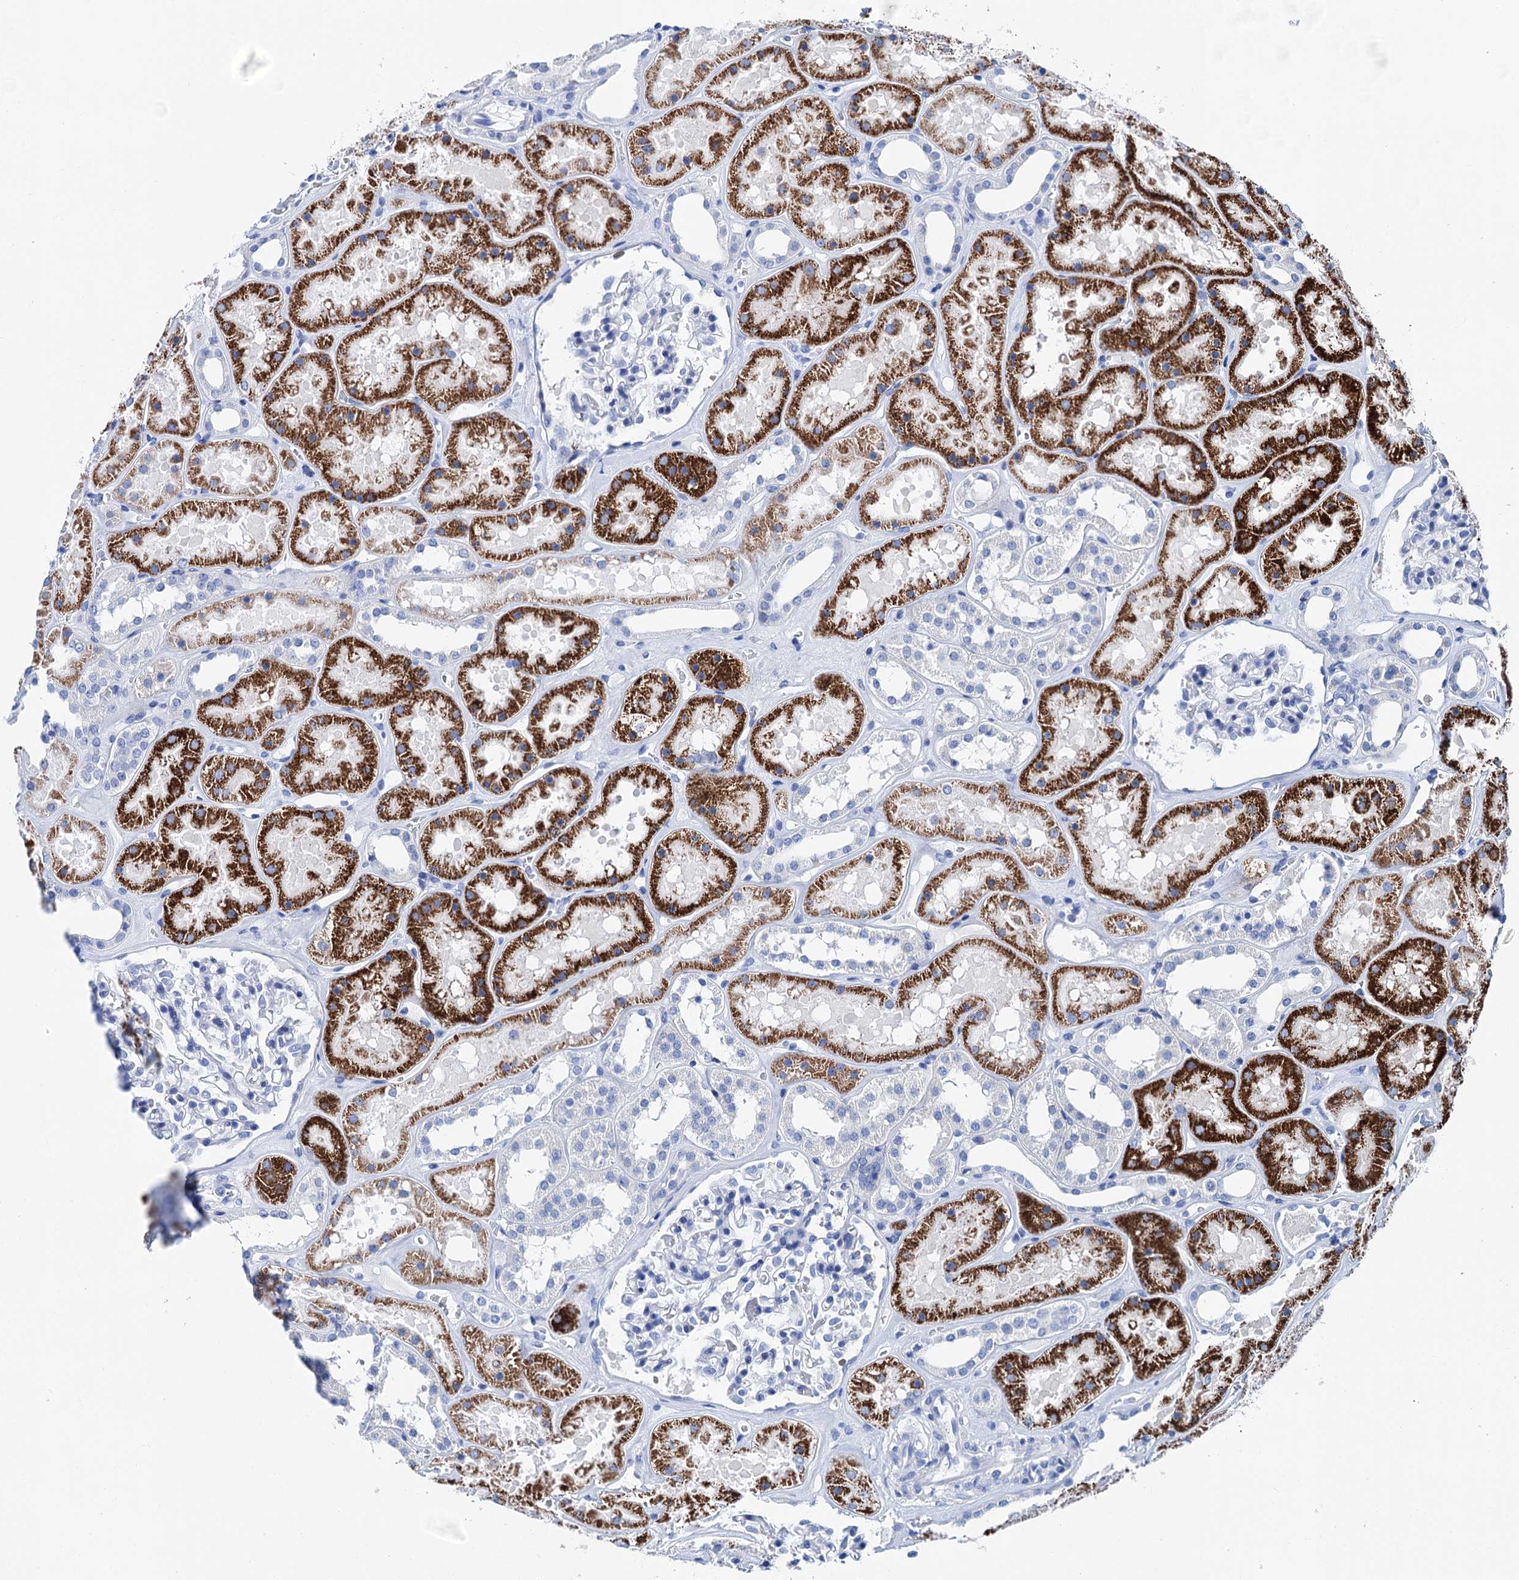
{"staining": {"intensity": "negative", "quantity": "none", "location": "none"}, "tissue": "kidney", "cell_type": "Cells in glomeruli", "image_type": "normal", "snomed": [{"axis": "morphology", "description": "Normal tissue, NOS"}, {"axis": "topography", "description": "Kidney"}], "caption": "There is no significant staining in cells in glomeruli of kidney.", "gene": "BRINP1", "patient": {"sex": "female", "age": 41}}